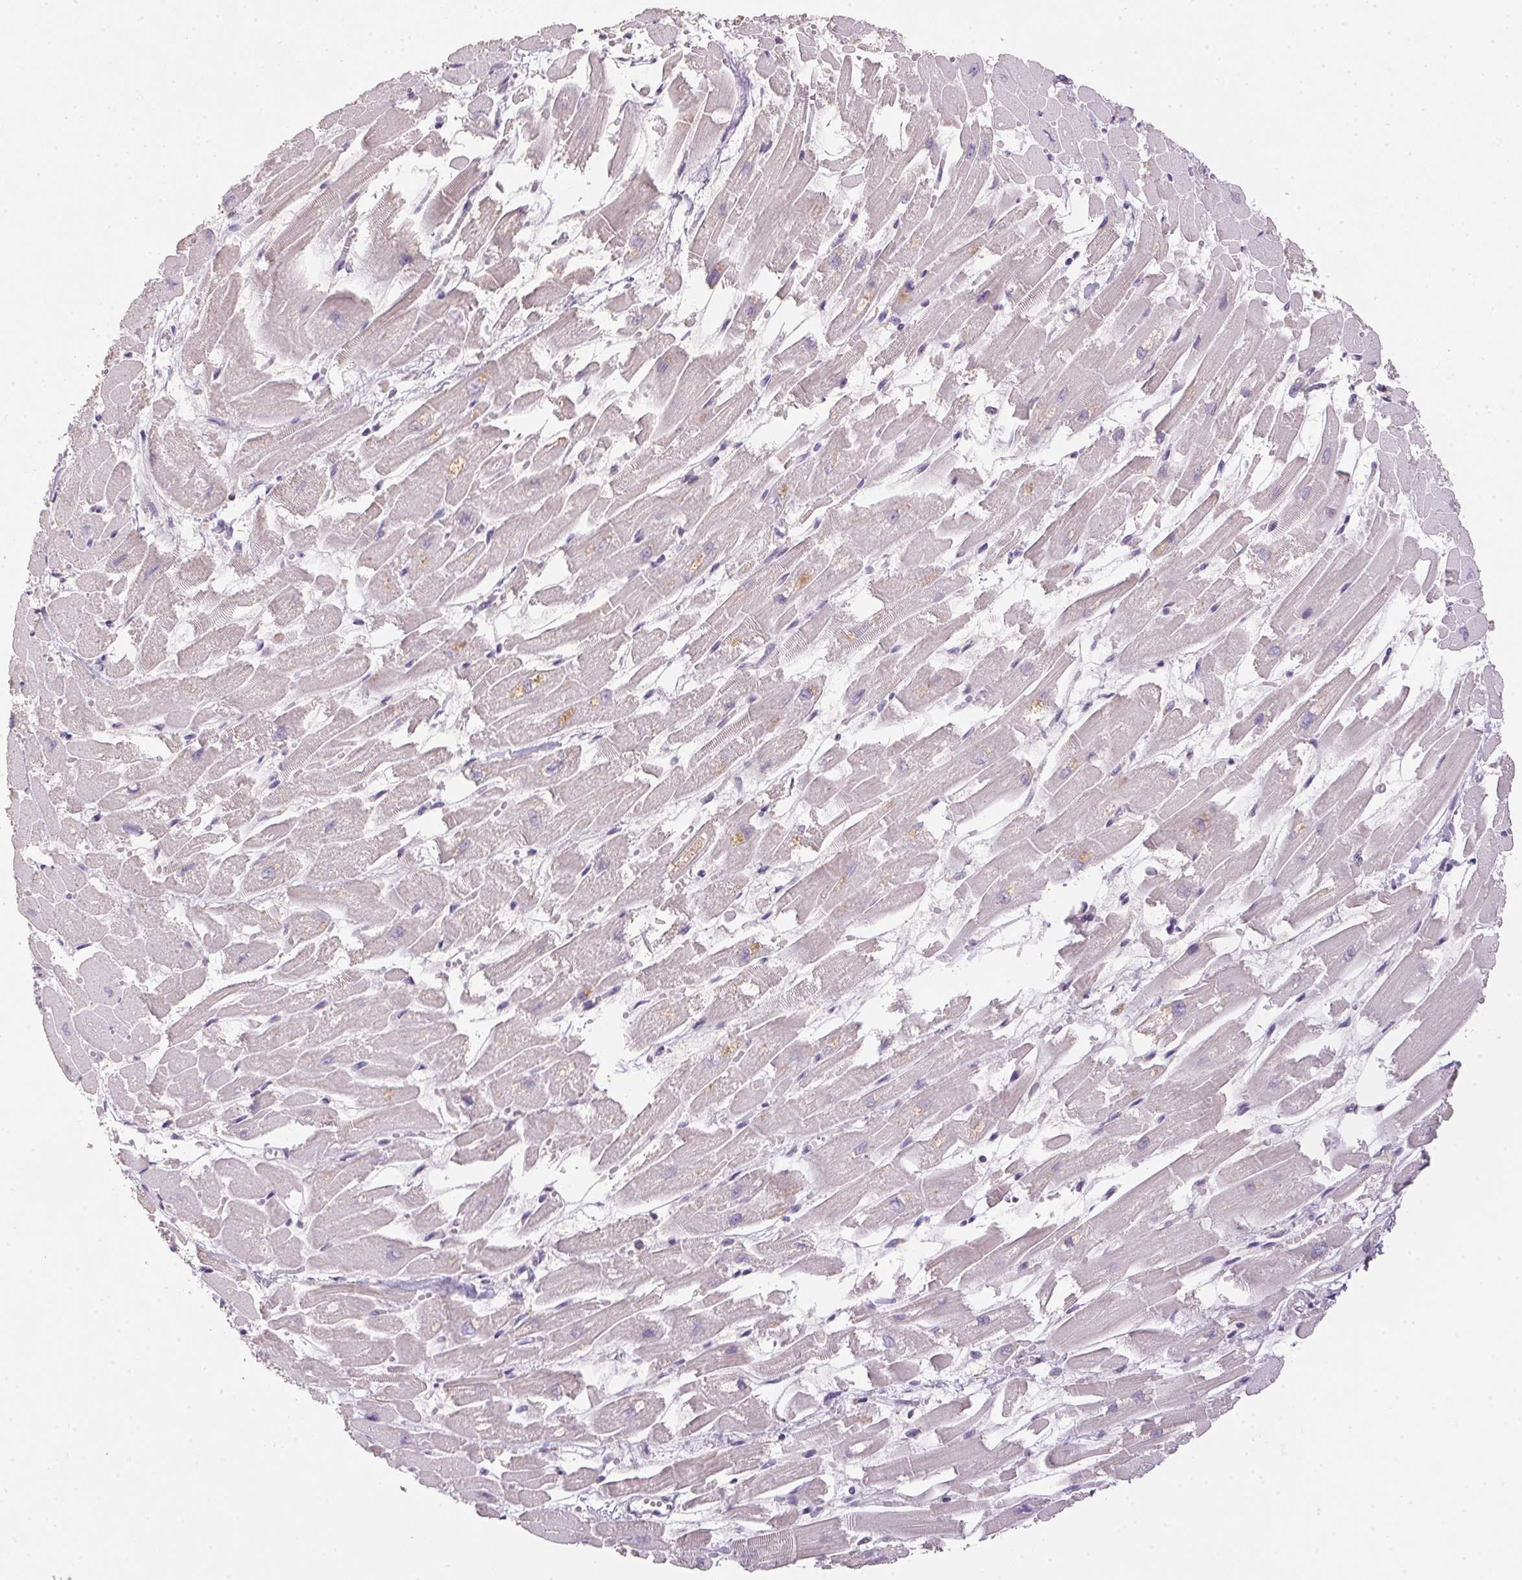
{"staining": {"intensity": "negative", "quantity": "none", "location": "none"}, "tissue": "heart muscle", "cell_type": "Cardiomyocytes", "image_type": "normal", "snomed": [{"axis": "morphology", "description": "Normal tissue, NOS"}, {"axis": "topography", "description": "Heart"}], "caption": "IHC of benign human heart muscle exhibits no positivity in cardiomyocytes.", "gene": "SPACA9", "patient": {"sex": "female", "age": 52}}